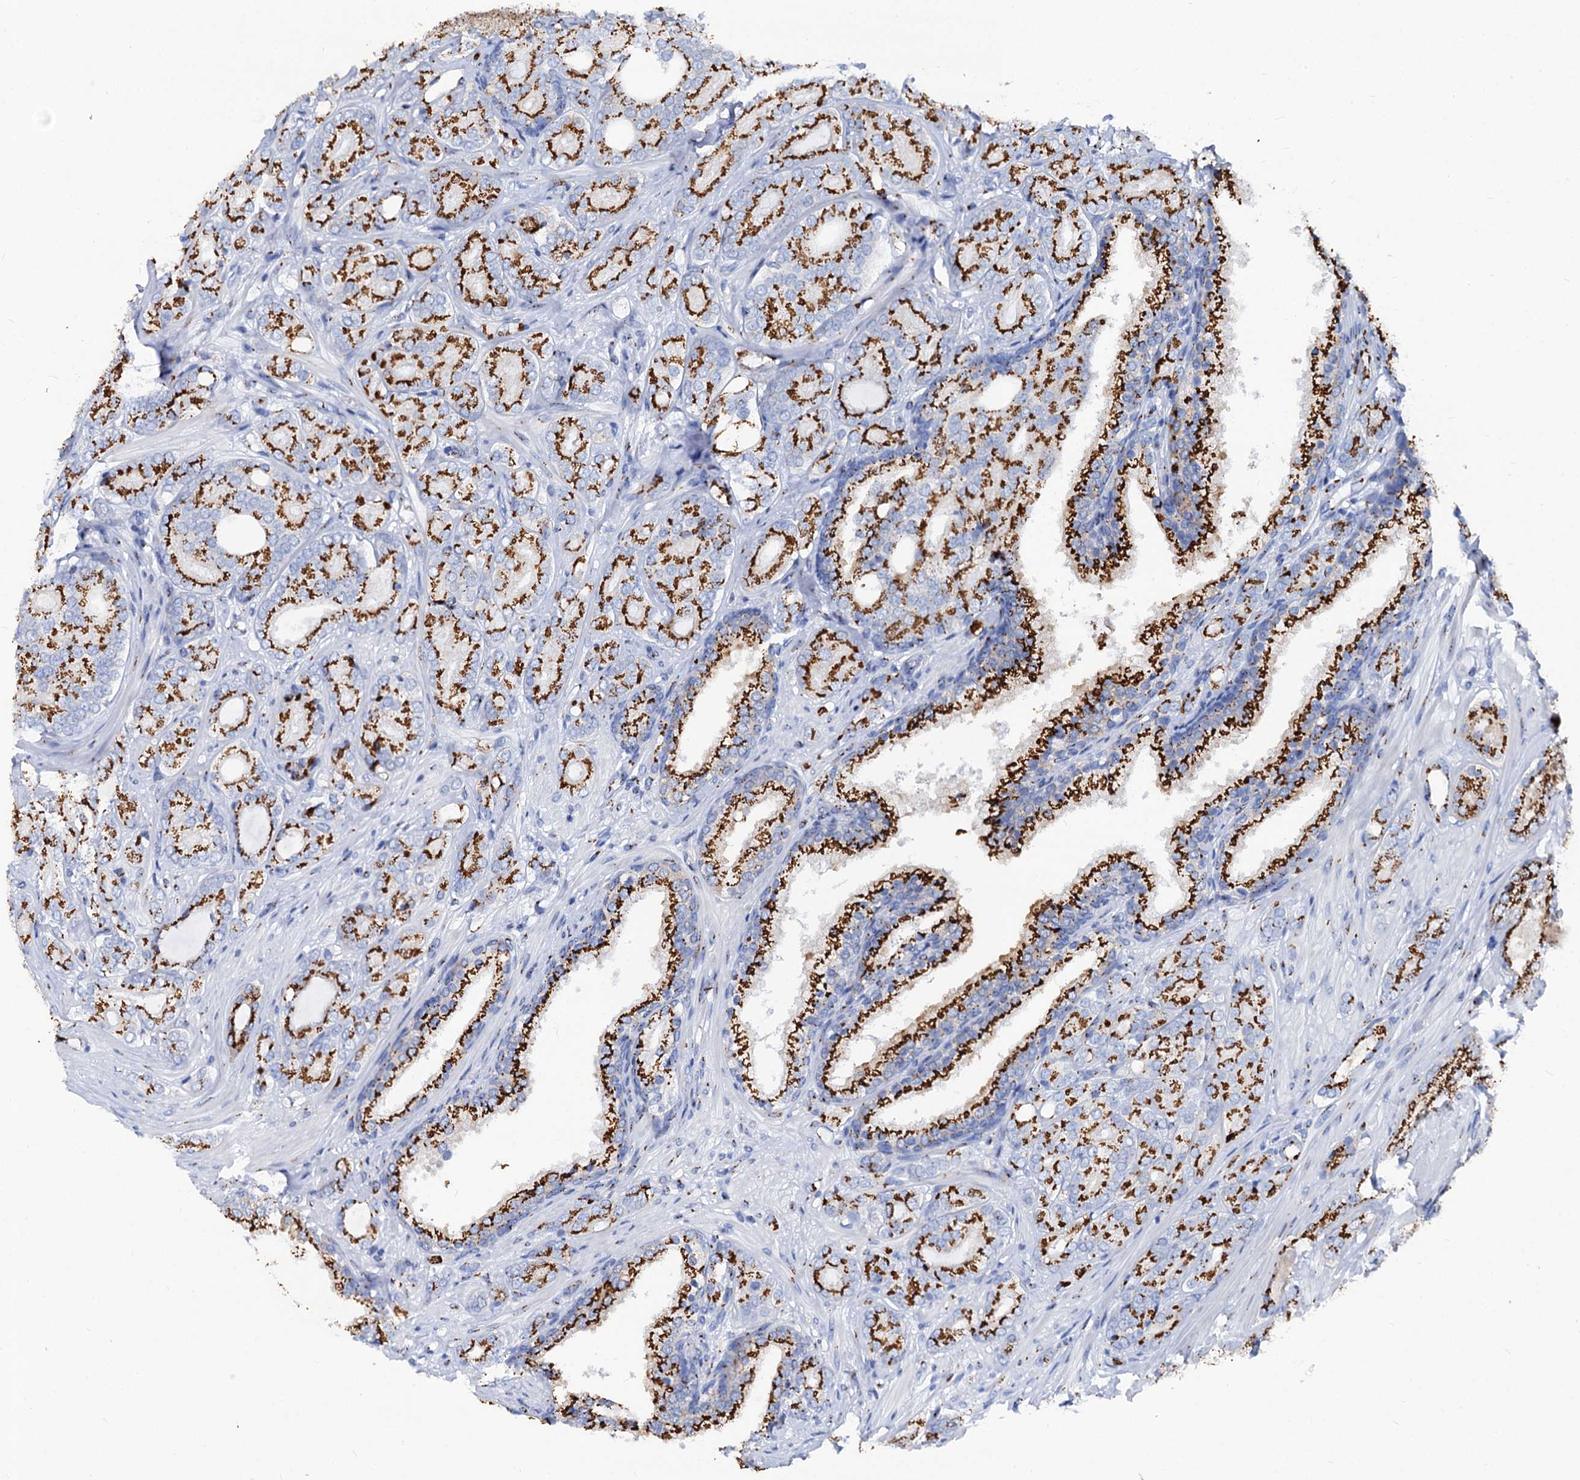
{"staining": {"intensity": "strong", "quantity": ">75%", "location": "cytoplasmic/membranous"}, "tissue": "prostate cancer", "cell_type": "Tumor cells", "image_type": "cancer", "snomed": [{"axis": "morphology", "description": "Adenocarcinoma, High grade"}, {"axis": "topography", "description": "Prostate"}], "caption": "Brown immunohistochemical staining in human prostate cancer (high-grade adenocarcinoma) exhibits strong cytoplasmic/membranous positivity in approximately >75% of tumor cells. (DAB IHC with brightfield microscopy, high magnification).", "gene": "TM9SF3", "patient": {"sex": "male", "age": 60}}